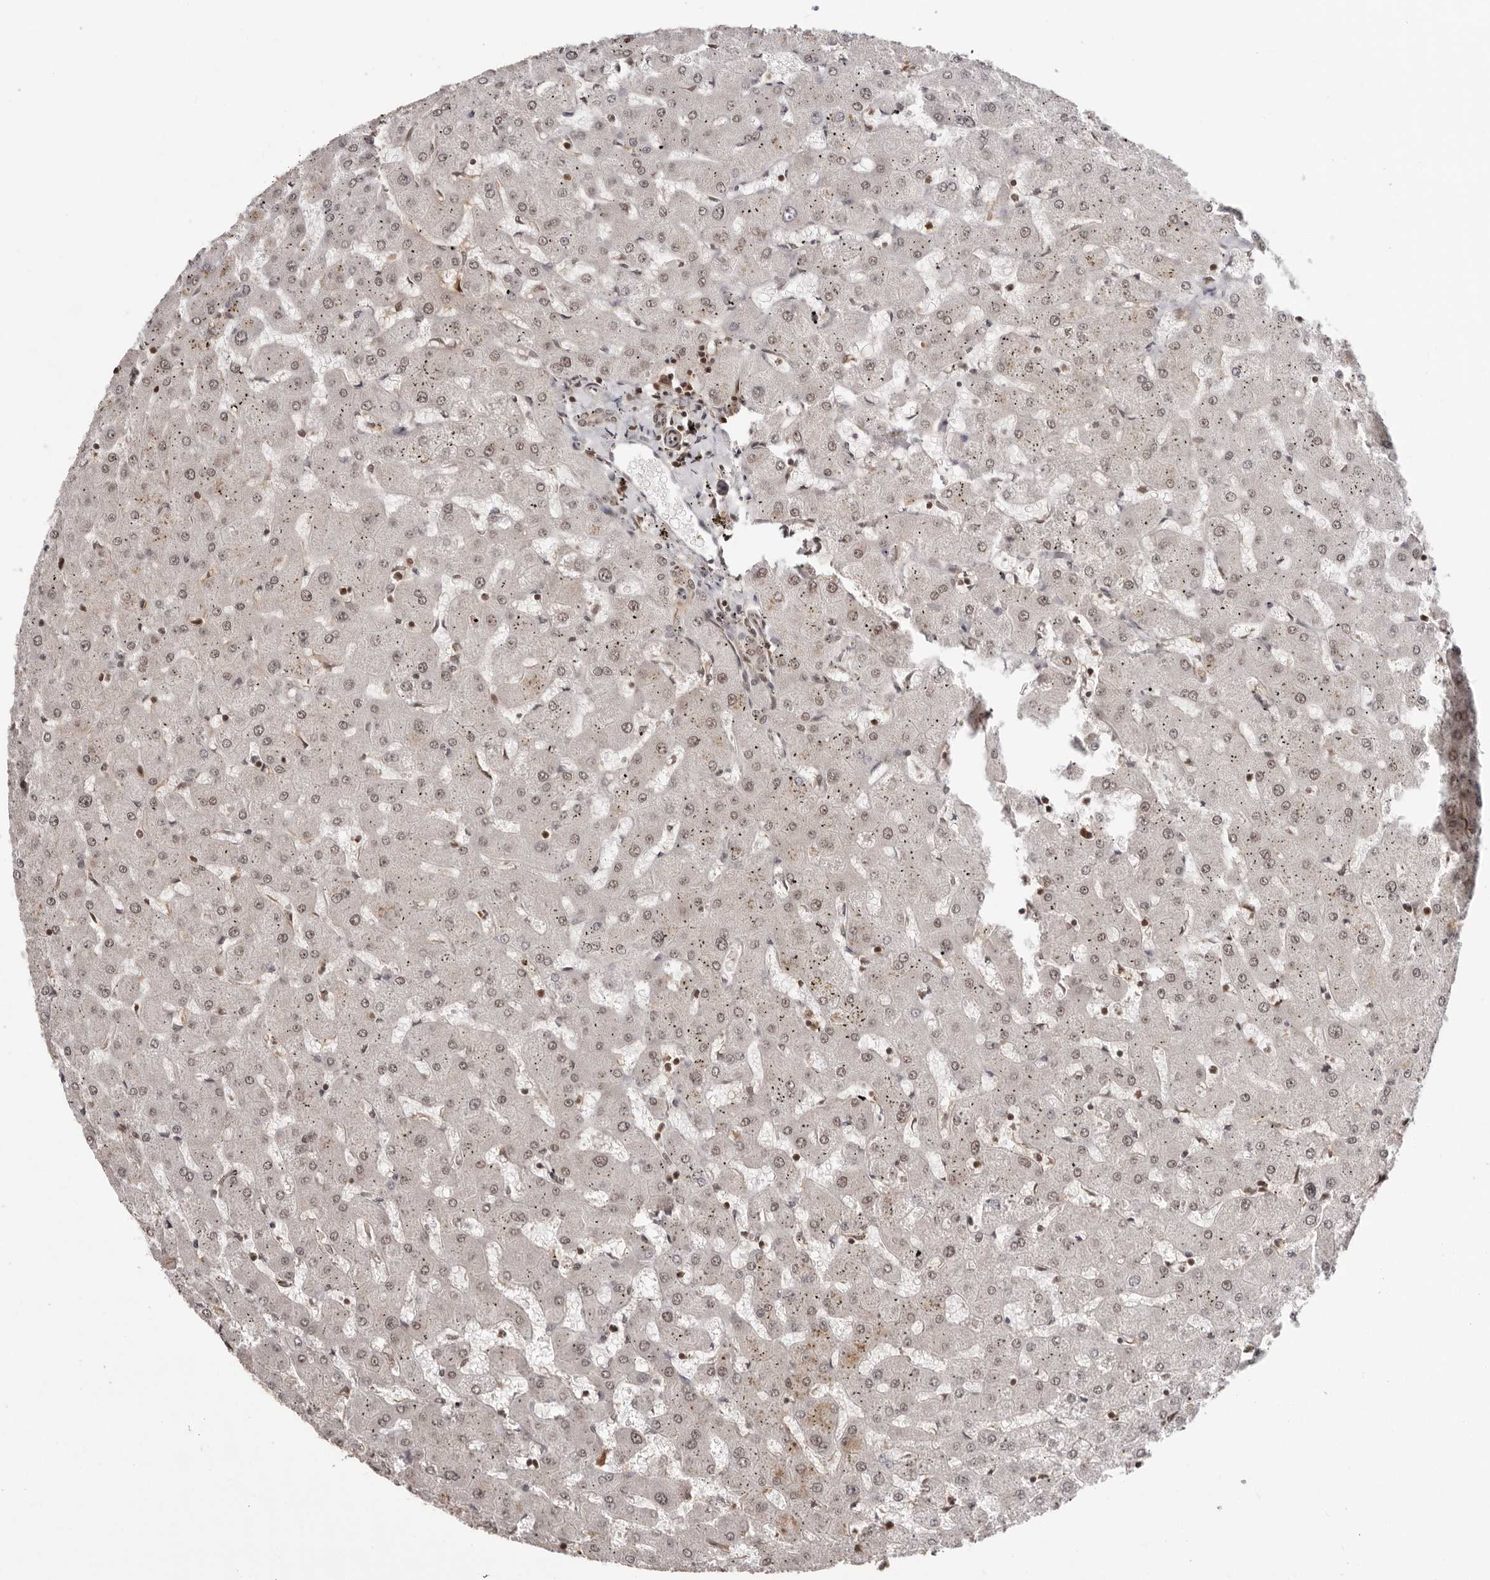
{"staining": {"intensity": "weak", "quantity": ">75%", "location": "nuclear"}, "tissue": "liver", "cell_type": "Cholangiocytes", "image_type": "normal", "snomed": [{"axis": "morphology", "description": "Normal tissue, NOS"}, {"axis": "topography", "description": "Liver"}], "caption": "An immunohistochemistry histopathology image of unremarkable tissue is shown. Protein staining in brown labels weak nuclear positivity in liver within cholangiocytes.", "gene": "SDE2", "patient": {"sex": "female", "age": 63}}